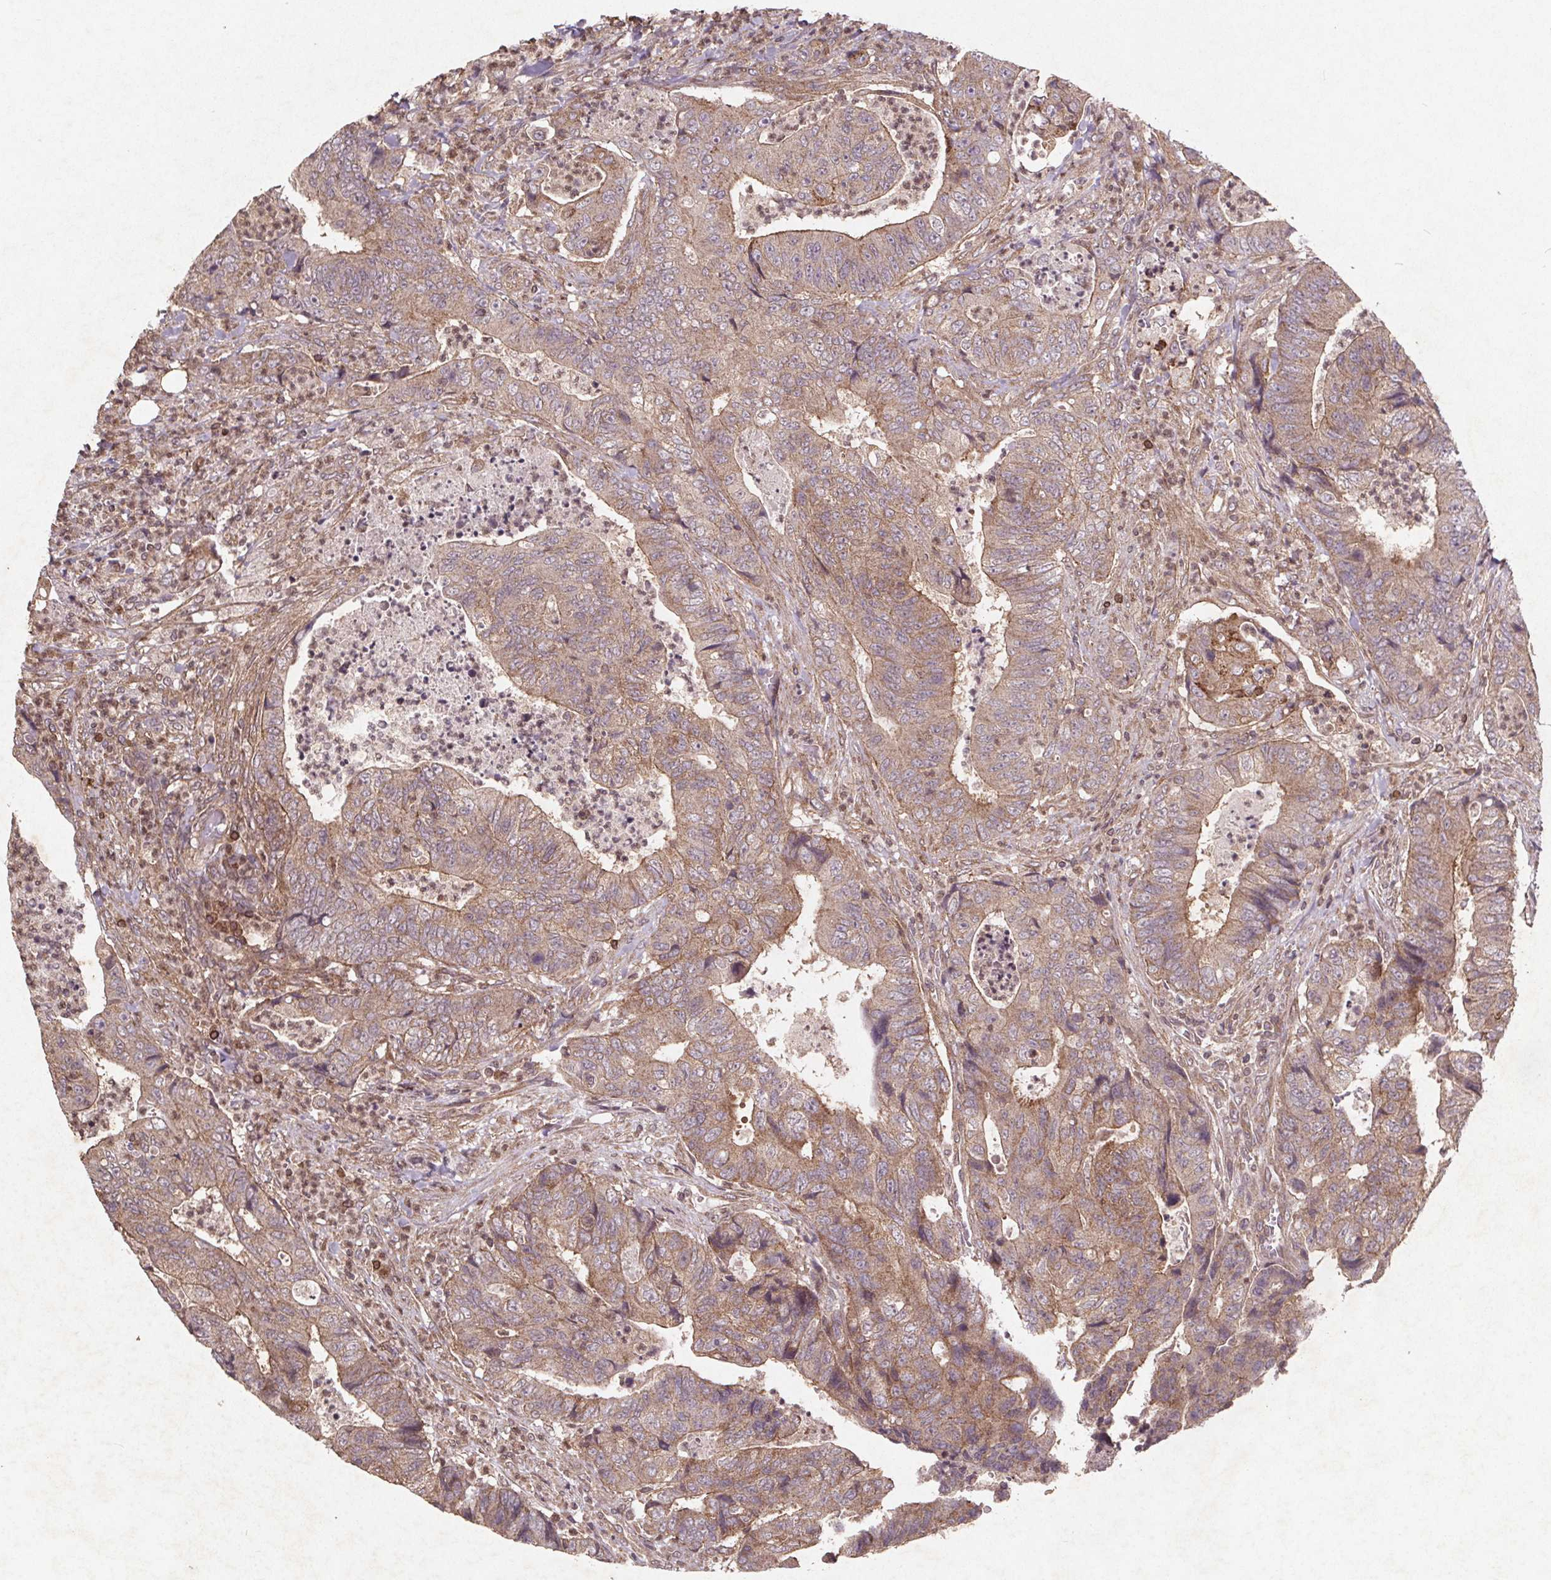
{"staining": {"intensity": "weak", "quantity": ">75%", "location": "cytoplasmic/membranous"}, "tissue": "colorectal cancer", "cell_type": "Tumor cells", "image_type": "cancer", "snomed": [{"axis": "morphology", "description": "Adenocarcinoma, NOS"}, {"axis": "topography", "description": "Colon"}], "caption": "A brown stain shows weak cytoplasmic/membranous positivity of a protein in colorectal cancer (adenocarcinoma) tumor cells. The protein is stained brown, and the nuclei are stained in blue (DAB (3,3'-diaminobenzidine) IHC with brightfield microscopy, high magnification).", "gene": "STRN3", "patient": {"sex": "female", "age": 48}}